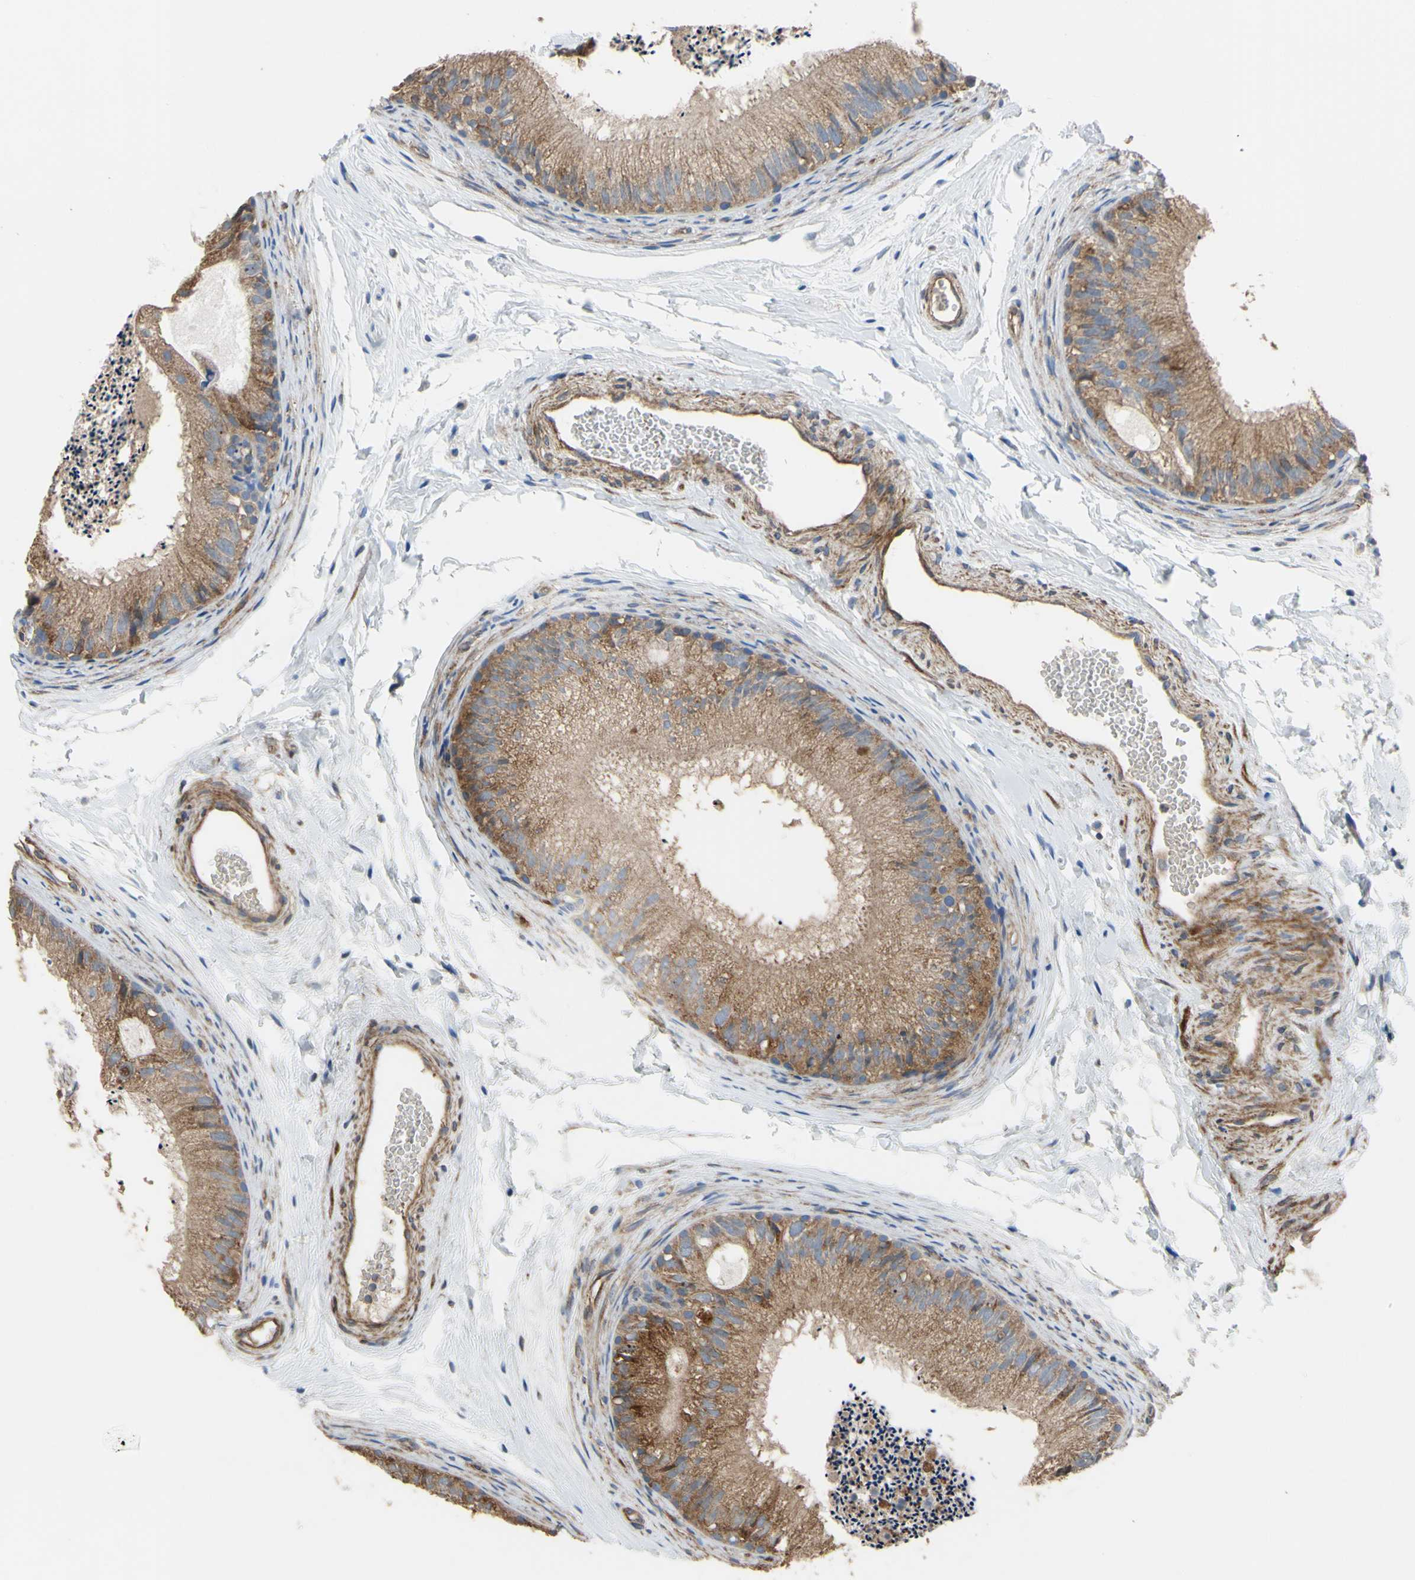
{"staining": {"intensity": "moderate", "quantity": ">75%", "location": "cytoplasmic/membranous"}, "tissue": "epididymis", "cell_type": "Glandular cells", "image_type": "normal", "snomed": [{"axis": "morphology", "description": "Normal tissue, NOS"}, {"axis": "topography", "description": "Epididymis"}], "caption": "This is an image of immunohistochemistry (IHC) staining of normal epididymis, which shows moderate positivity in the cytoplasmic/membranous of glandular cells.", "gene": "BECN1", "patient": {"sex": "male", "age": 56}}